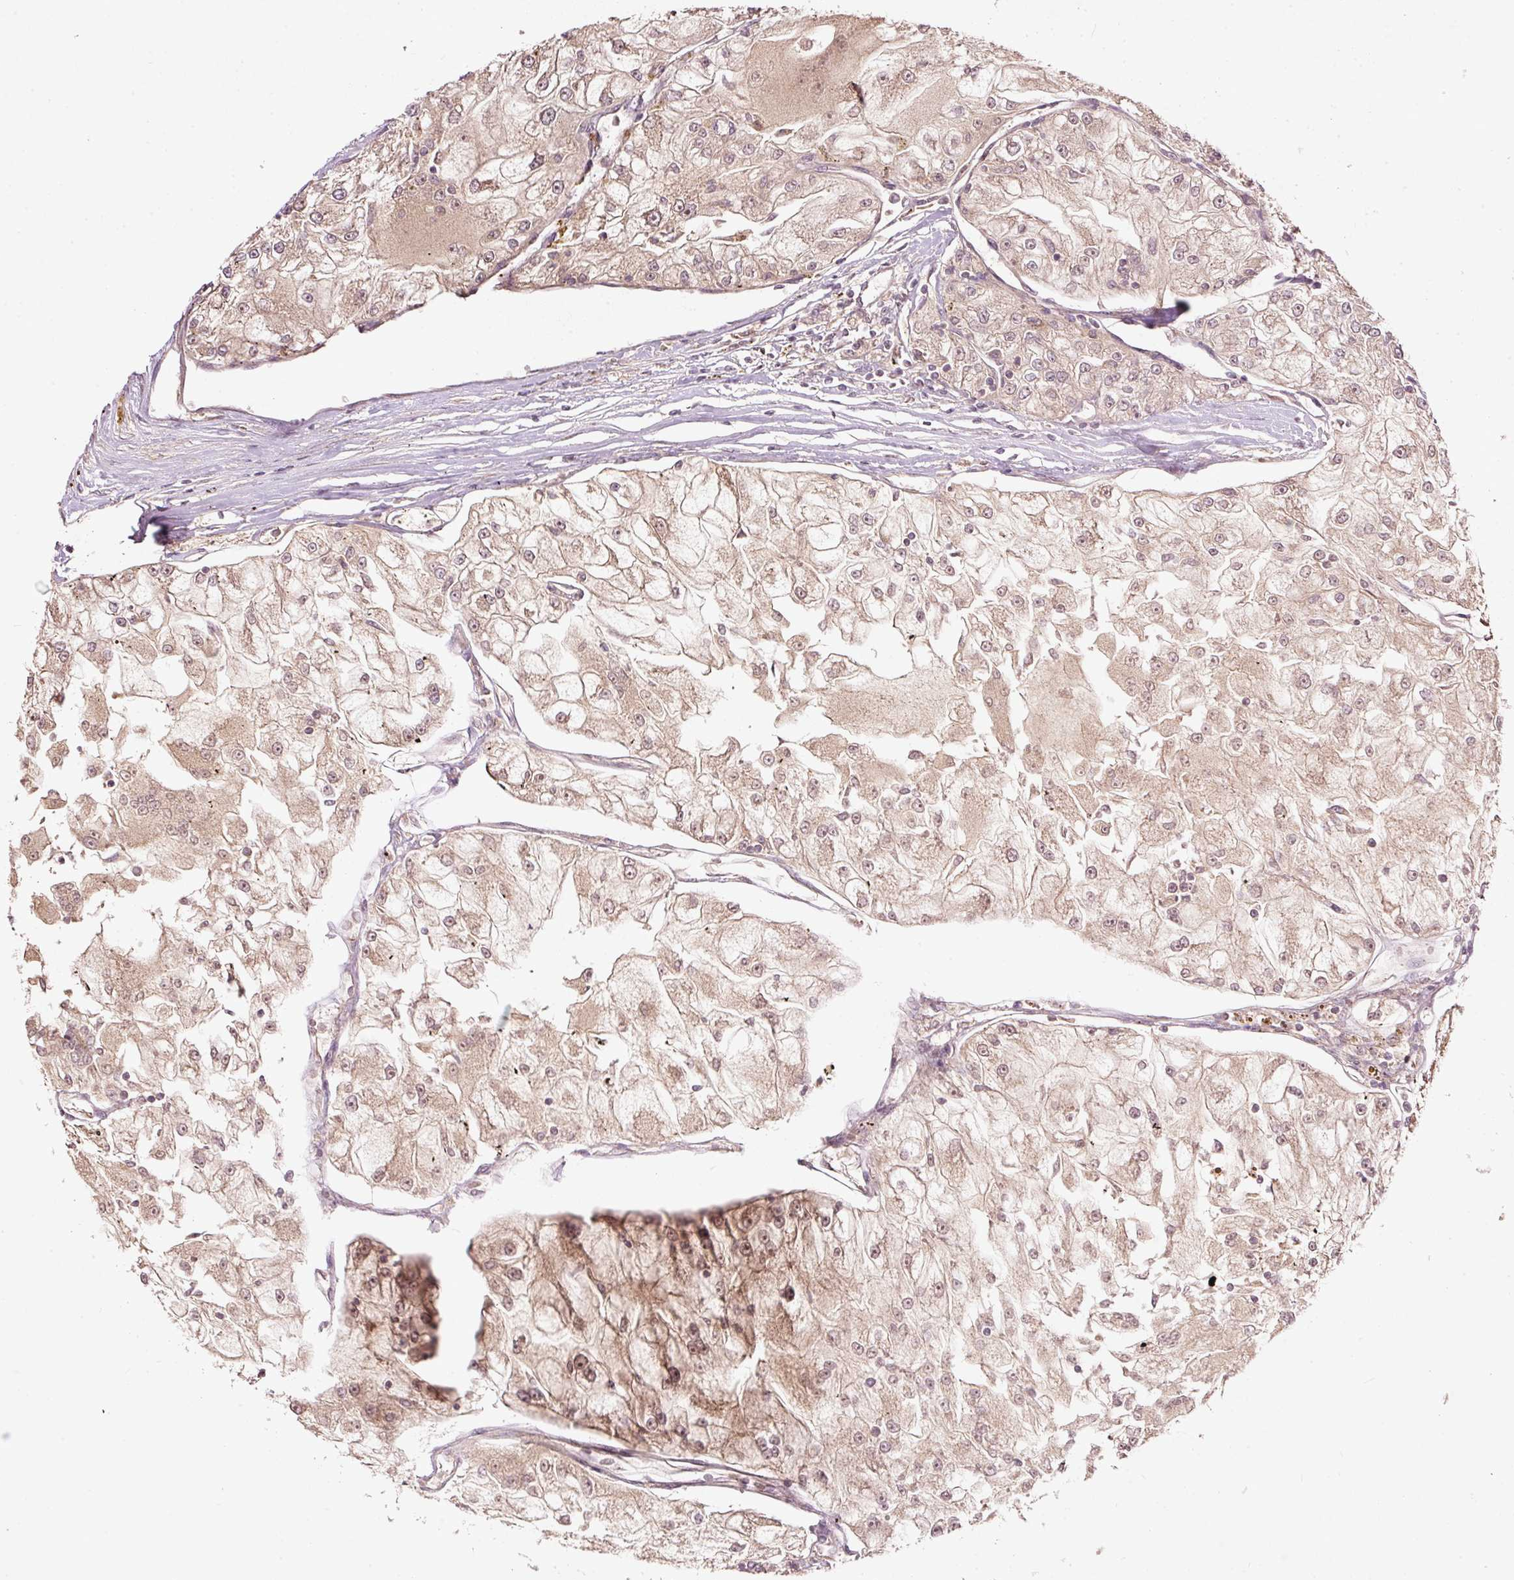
{"staining": {"intensity": "weak", "quantity": ">75%", "location": "cytoplasmic/membranous,nuclear"}, "tissue": "renal cancer", "cell_type": "Tumor cells", "image_type": "cancer", "snomed": [{"axis": "morphology", "description": "Adenocarcinoma, NOS"}, {"axis": "topography", "description": "Kidney"}], "caption": "Protein staining of renal adenocarcinoma tissue exhibits weak cytoplasmic/membranous and nuclear positivity in about >75% of tumor cells.", "gene": "PCDHB1", "patient": {"sex": "female", "age": 72}}